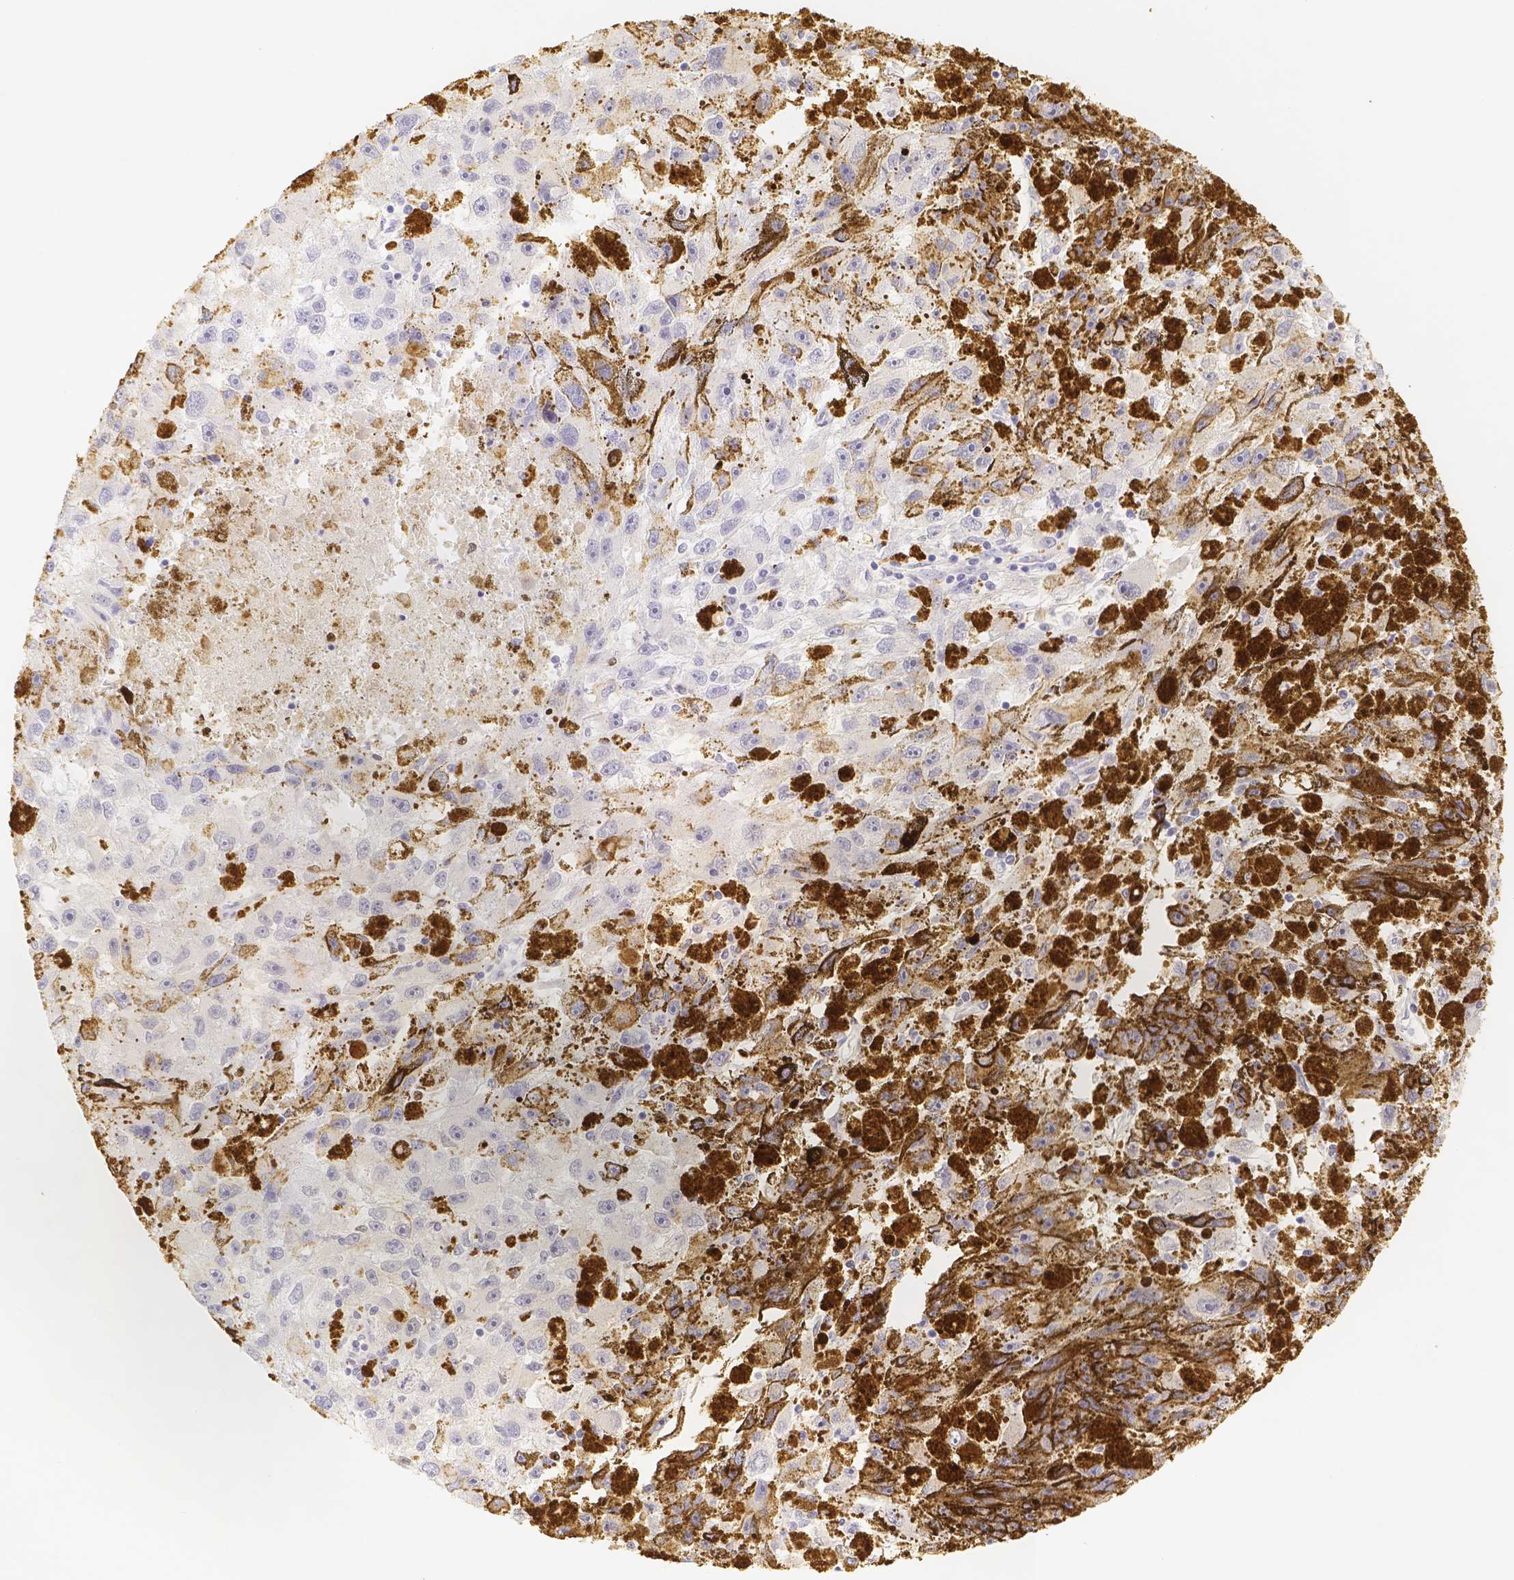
{"staining": {"intensity": "negative", "quantity": "none", "location": "none"}, "tissue": "melanoma", "cell_type": "Tumor cells", "image_type": "cancer", "snomed": [{"axis": "morphology", "description": "Malignant melanoma, NOS"}, {"axis": "topography", "description": "Skin"}], "caption": "High magnification brightfield microscopy of malignant melanoma stained with DAB (brown) and counterstained with hematoxylin (blue): tumor cells show no significant staining. (DAB immunohistochemistry with hematoxylin counter stain).", "gene": "PADI4", "patient": {"sex": "female", "age": 104}}